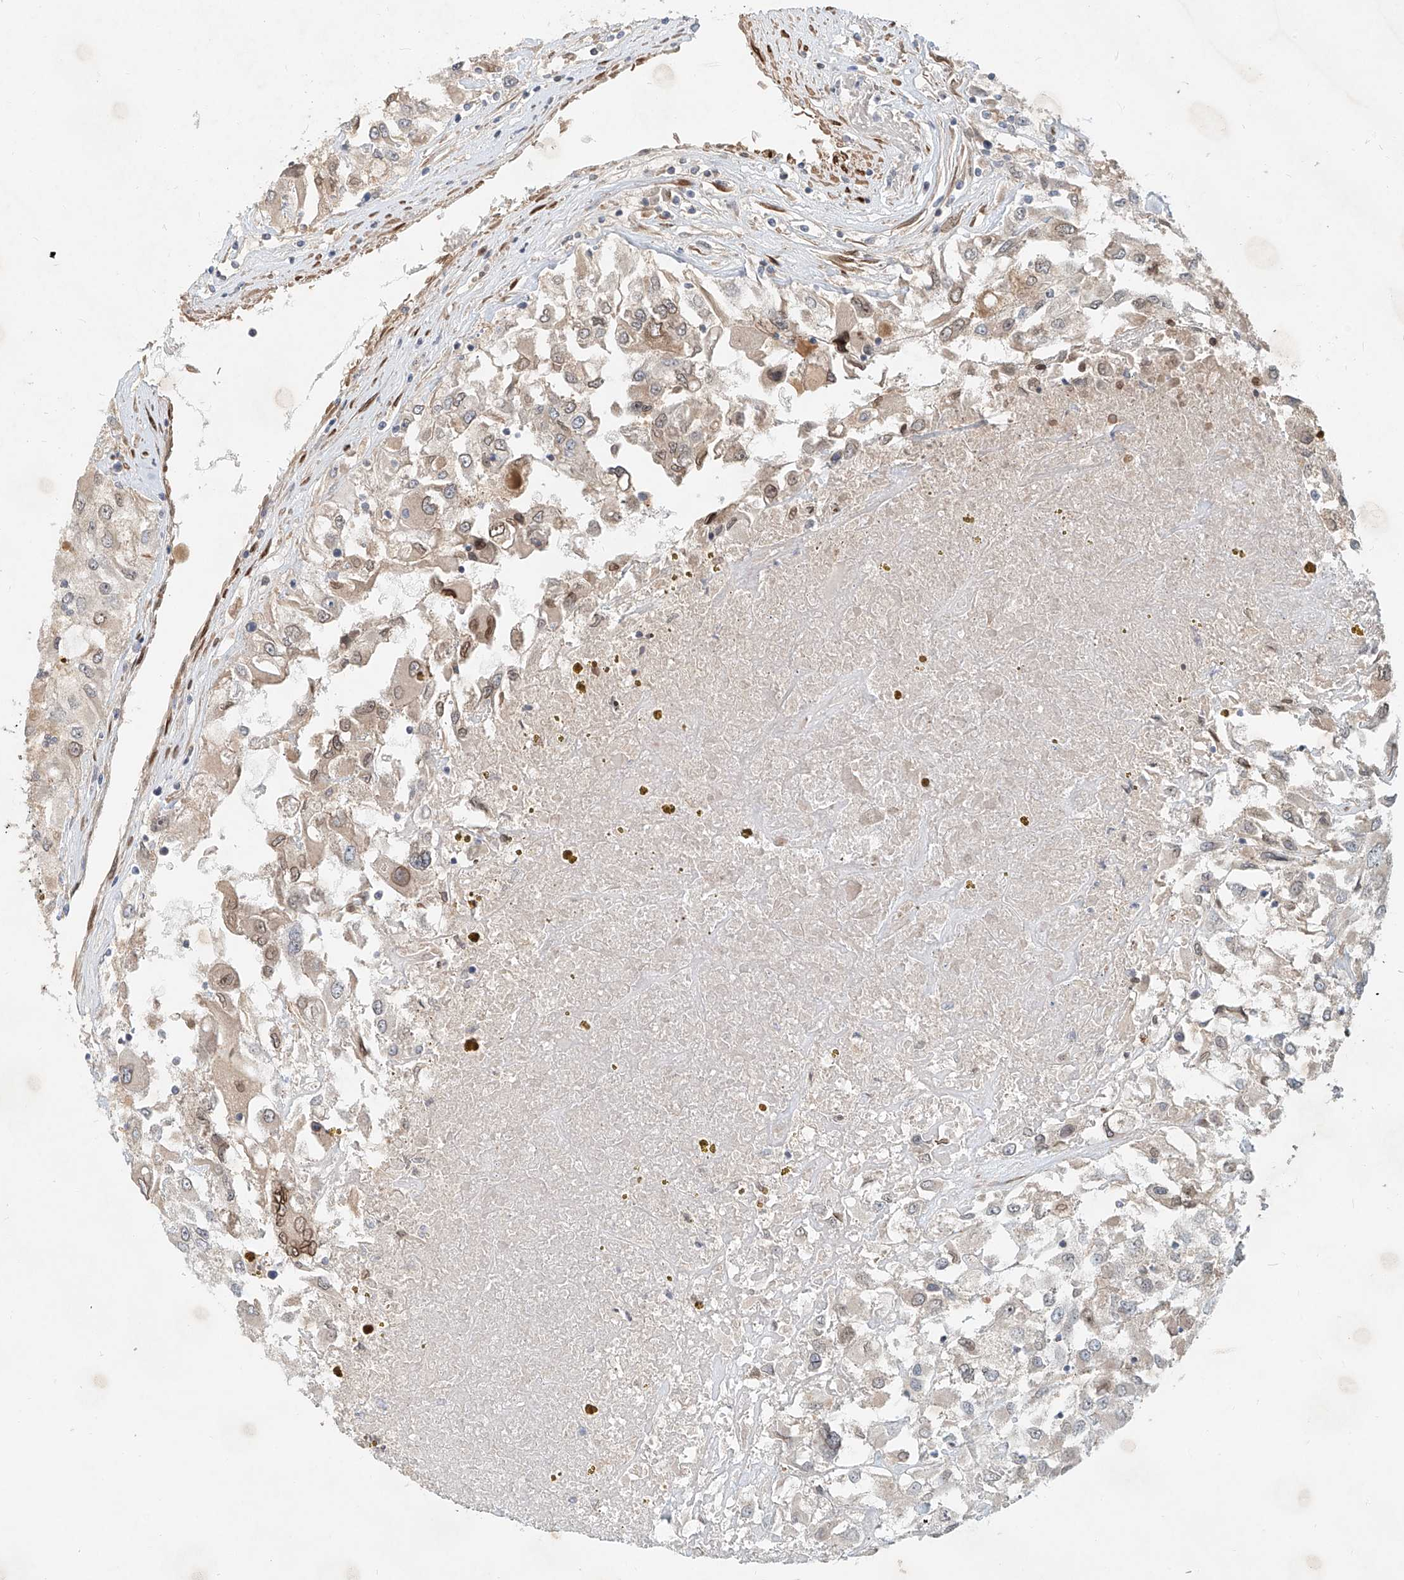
{"staining": {"intensity": "moderate", "quantity": "<25%", "location": "nuclear"}, "tissue": "renal cancer", "cell_type": "Tumor cells", "image_type": "cancer", "snomed": [{"axis": "morphology", "description": "Adenocarcinoma, NOS"}, {"axis": "topography", "description": "Kidney"}], "caption": "This image exhibits renal cancer (adenocarcinoma) stained with immunohistochemistry to label a protein in brown. The nuclear of tumor cells show moderate positivity for the protein. Nuclei are counter-stained blue.", "gene": "SASH1", "patient": {"sex": "female", "age": 52}}